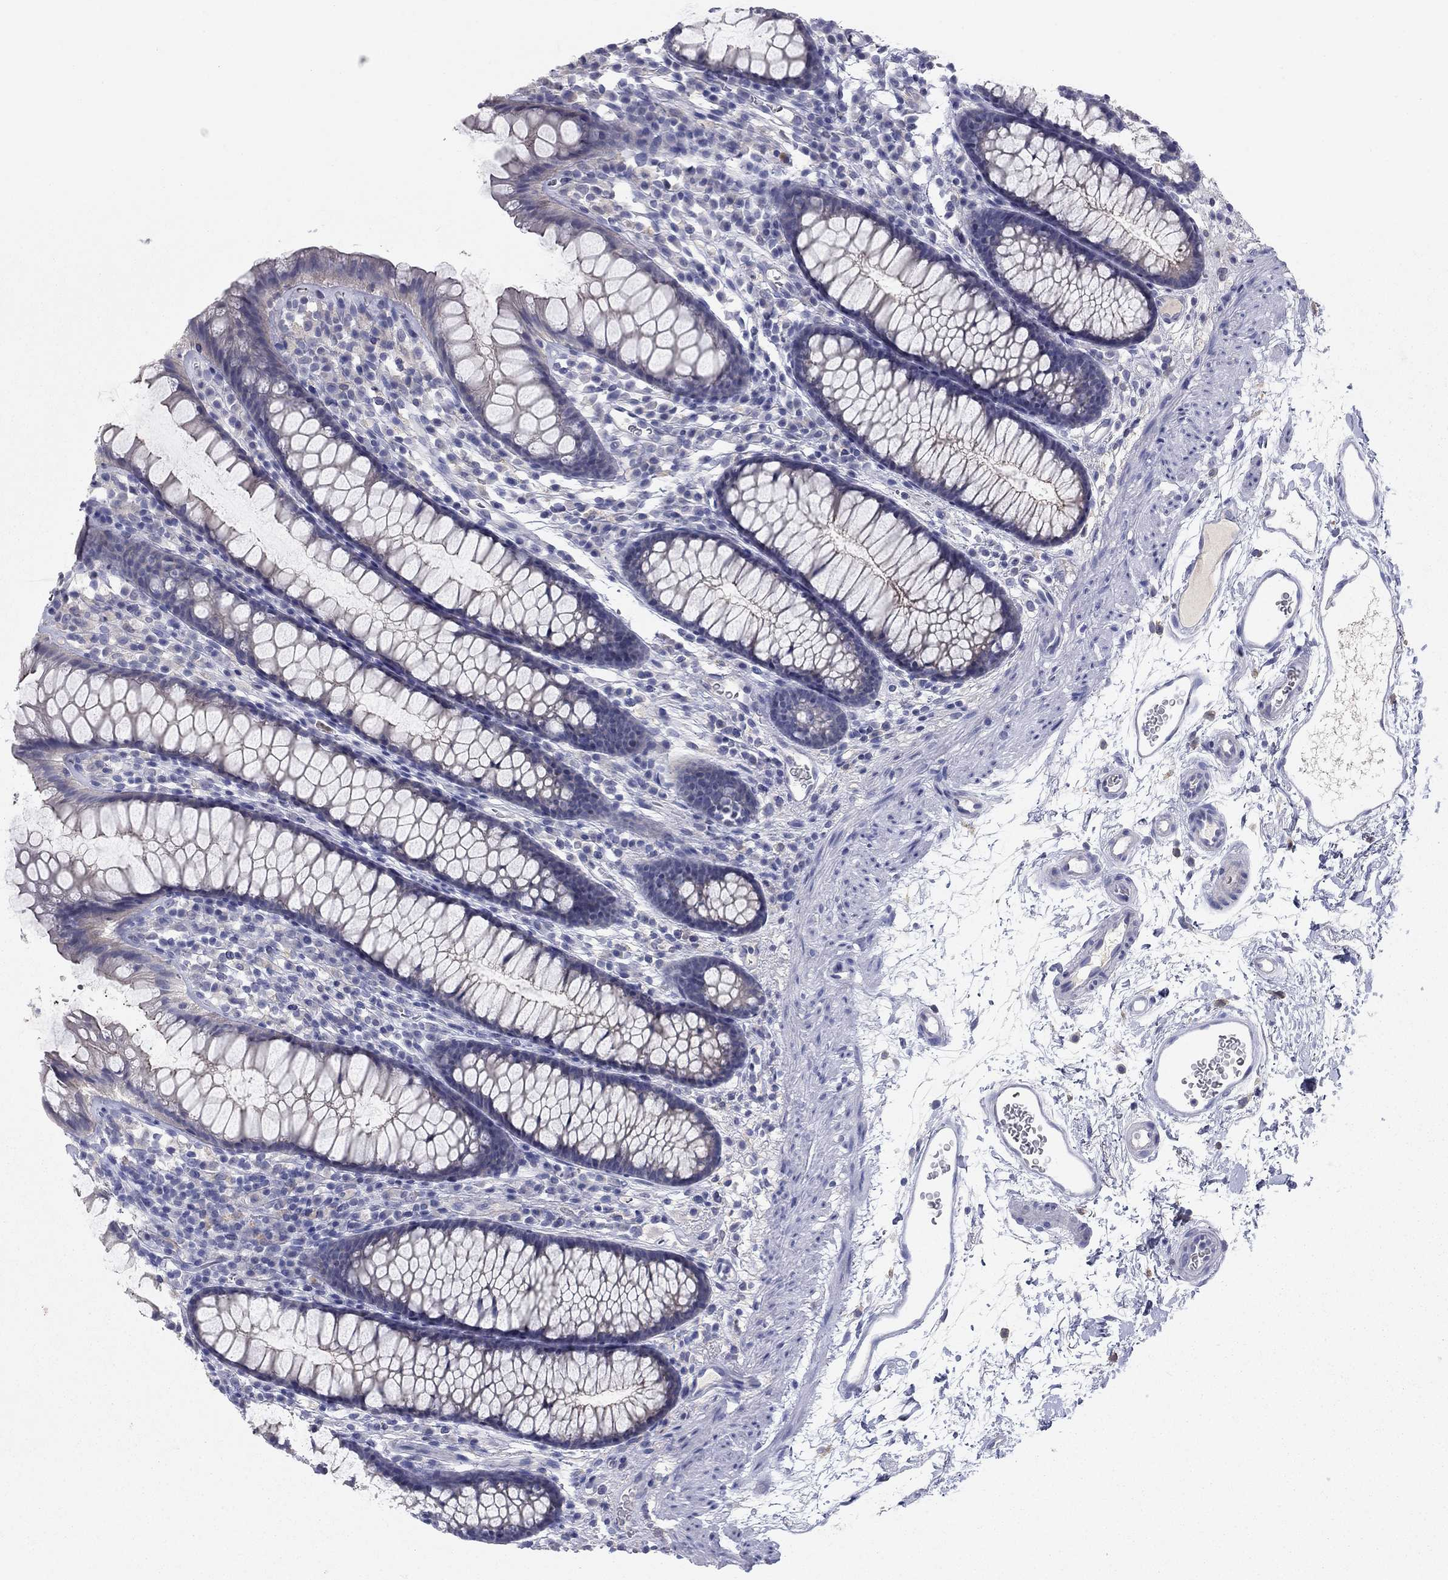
{"staining": {"intensity": "negative", "quantity": "none", "location": "none"}, "tissue": "colon", "cell_type": "Endothelial cells", "image_type": "normal", "snomed": [{"axis": "morphology", "description": "Normal tissue, NOS"}, {"axis": "topography", "description": "Colon"}], "caption": "High magnification brightfield microscopy of normal colon stained with DAB (3,3'-diaminobenzidine) (brown) and counterstained with hematoxylin (blue): endothelial cells show no significant expression.", "gene": "CNTNAP4", "patient": {"sex": "male", "age": 76}}